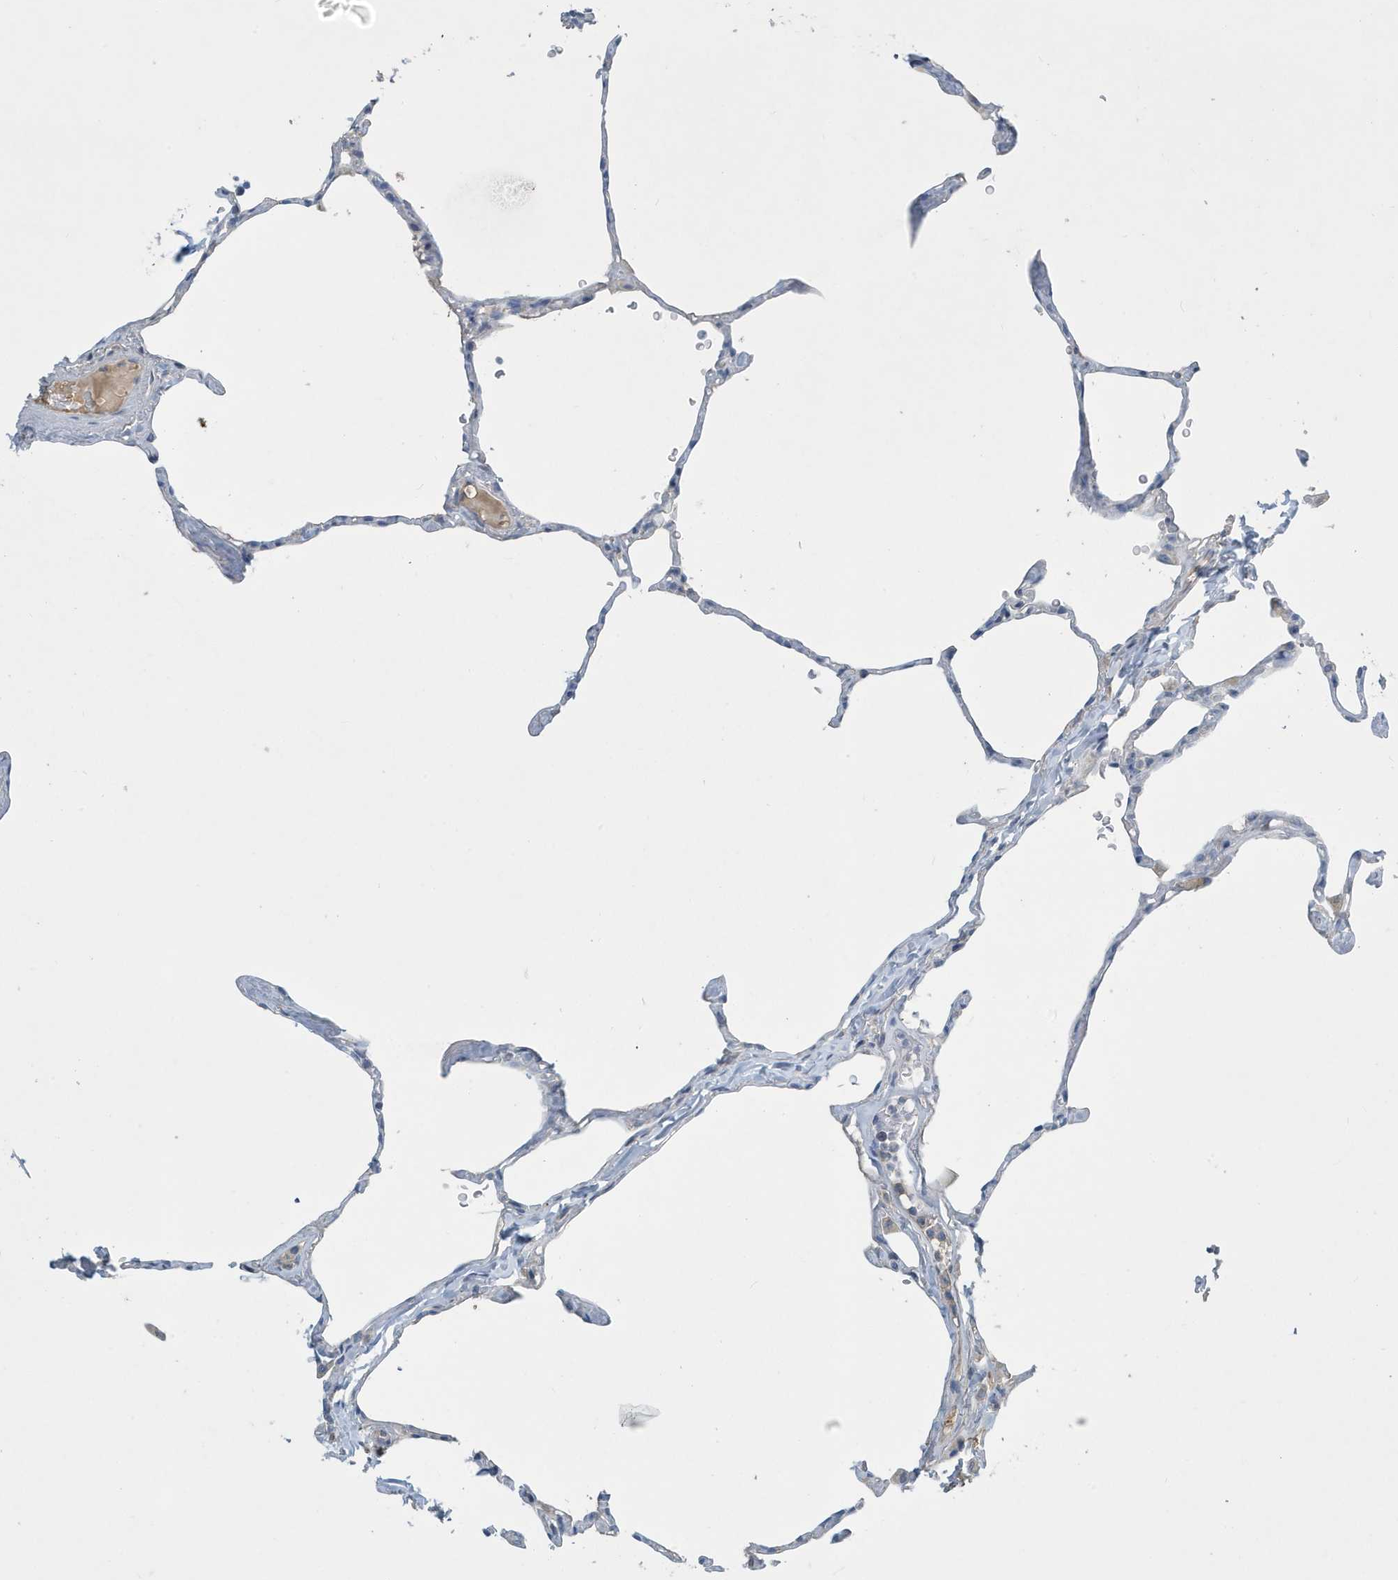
{"staining": {"intensity": "negative", "quantity": "none", "location": "none"}, "tissue": "lung", "cell_type": "Alveolar cells", "image_type": "normal", "snomed": [{"axis": "morphology", "description": "Normal tissue, NOS"}, {"axis": "topography", "description": "Lung"}], "caption": "High magnification brightfield microscopy of unremarkable lung stained with DAB (3,3'-diaminobenzidine) (brown) and counterstained with hematoxylin (blue): alveolar cells show no significant expression.", "gene": "UGT2B4", "patient": {"sex": "male", "age": 65}}